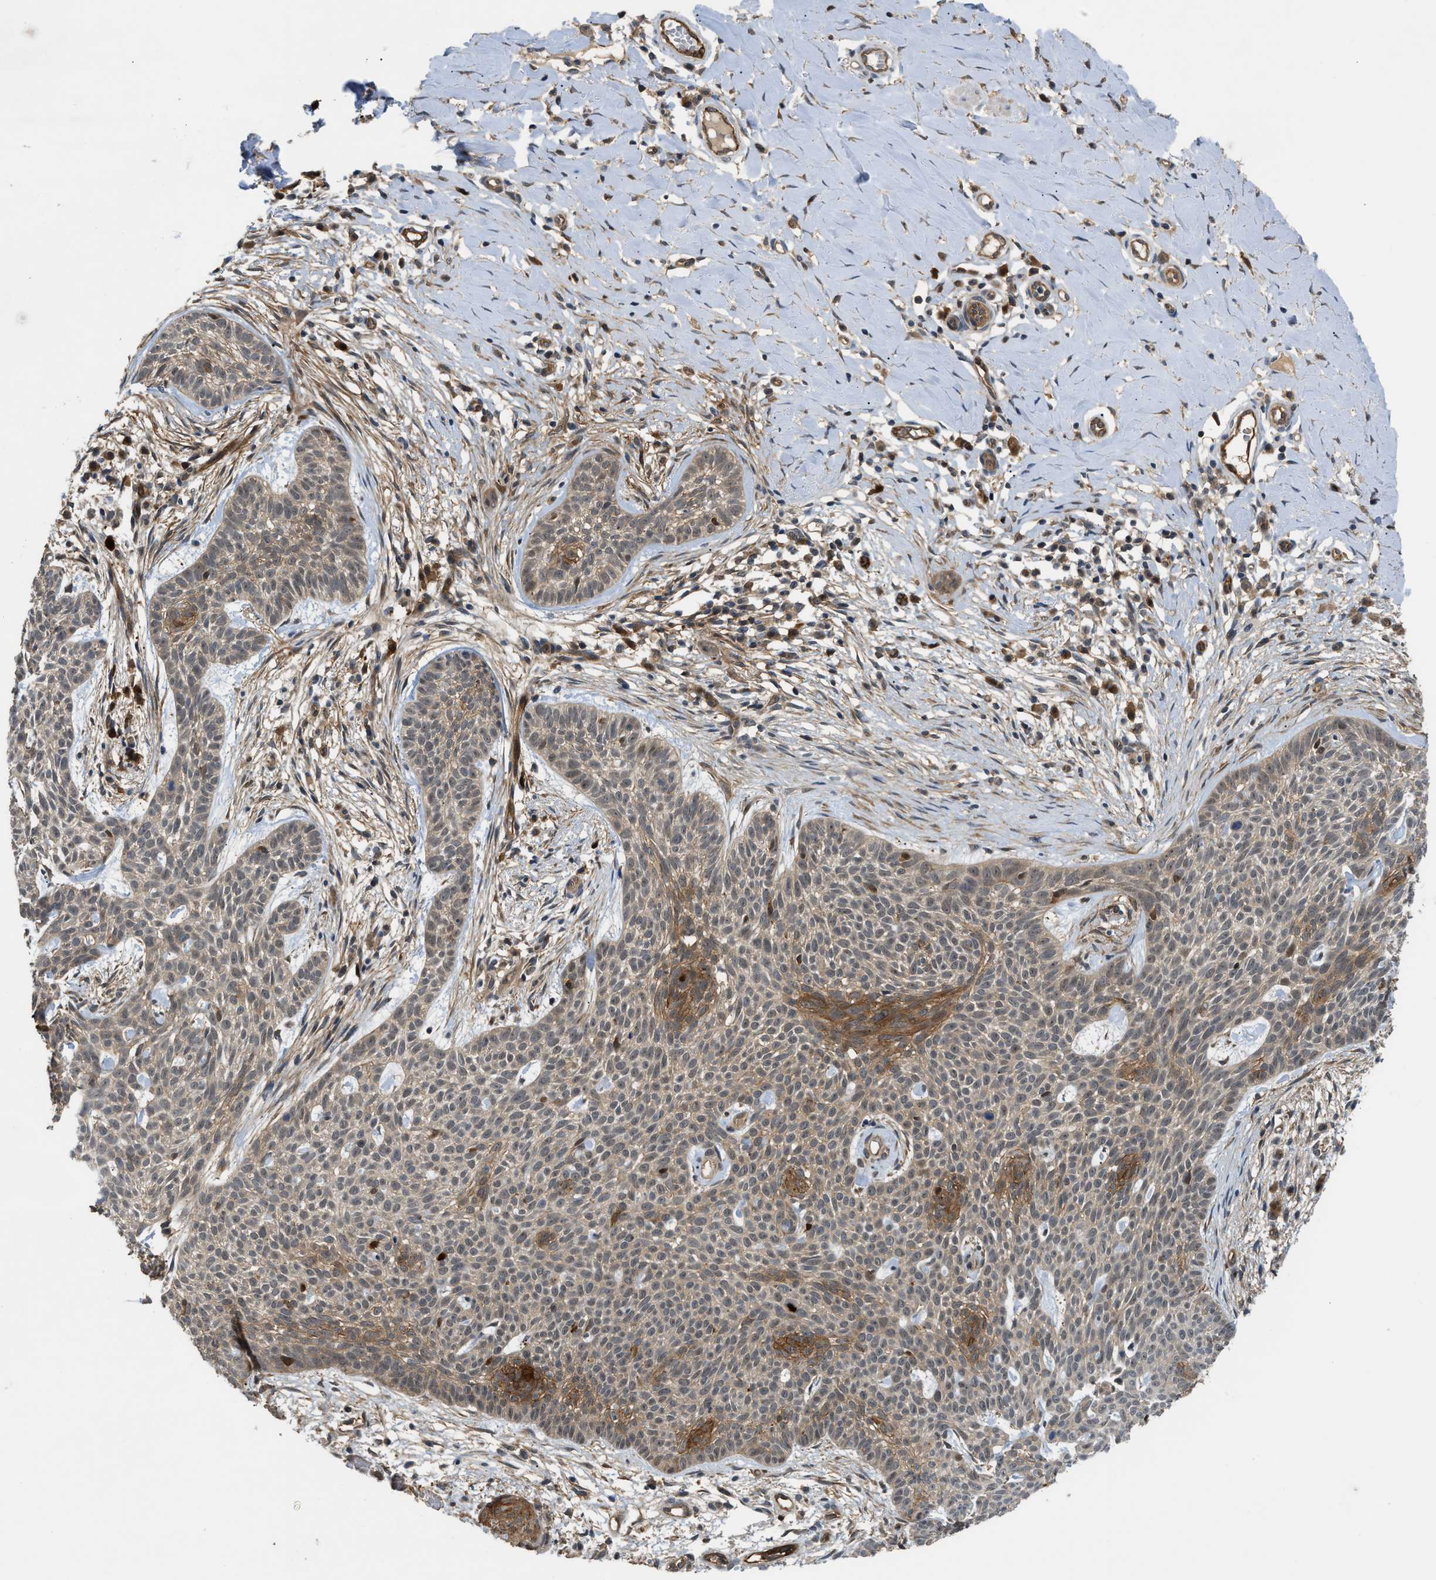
{"staining": {"intensity": "moderate", "quantity": "<25%", "location": "cytoplasmic/membranous"}, "tissue": "skin cancer", "cell_type": "Tumor cells", "image_type": "cancer", "snomed": [{"axis": "morphology", "description": "Basal cell carcinoma"}, {"axis": "topography", "description": "Skin"}], "caption": "Moderate cytoplasmic/membranous expression is present in about <25% of tumor cells in basal cell carcinoma (skin).", "gene": "TRAK2", "patient": {"sex": "female", "age": 59}}